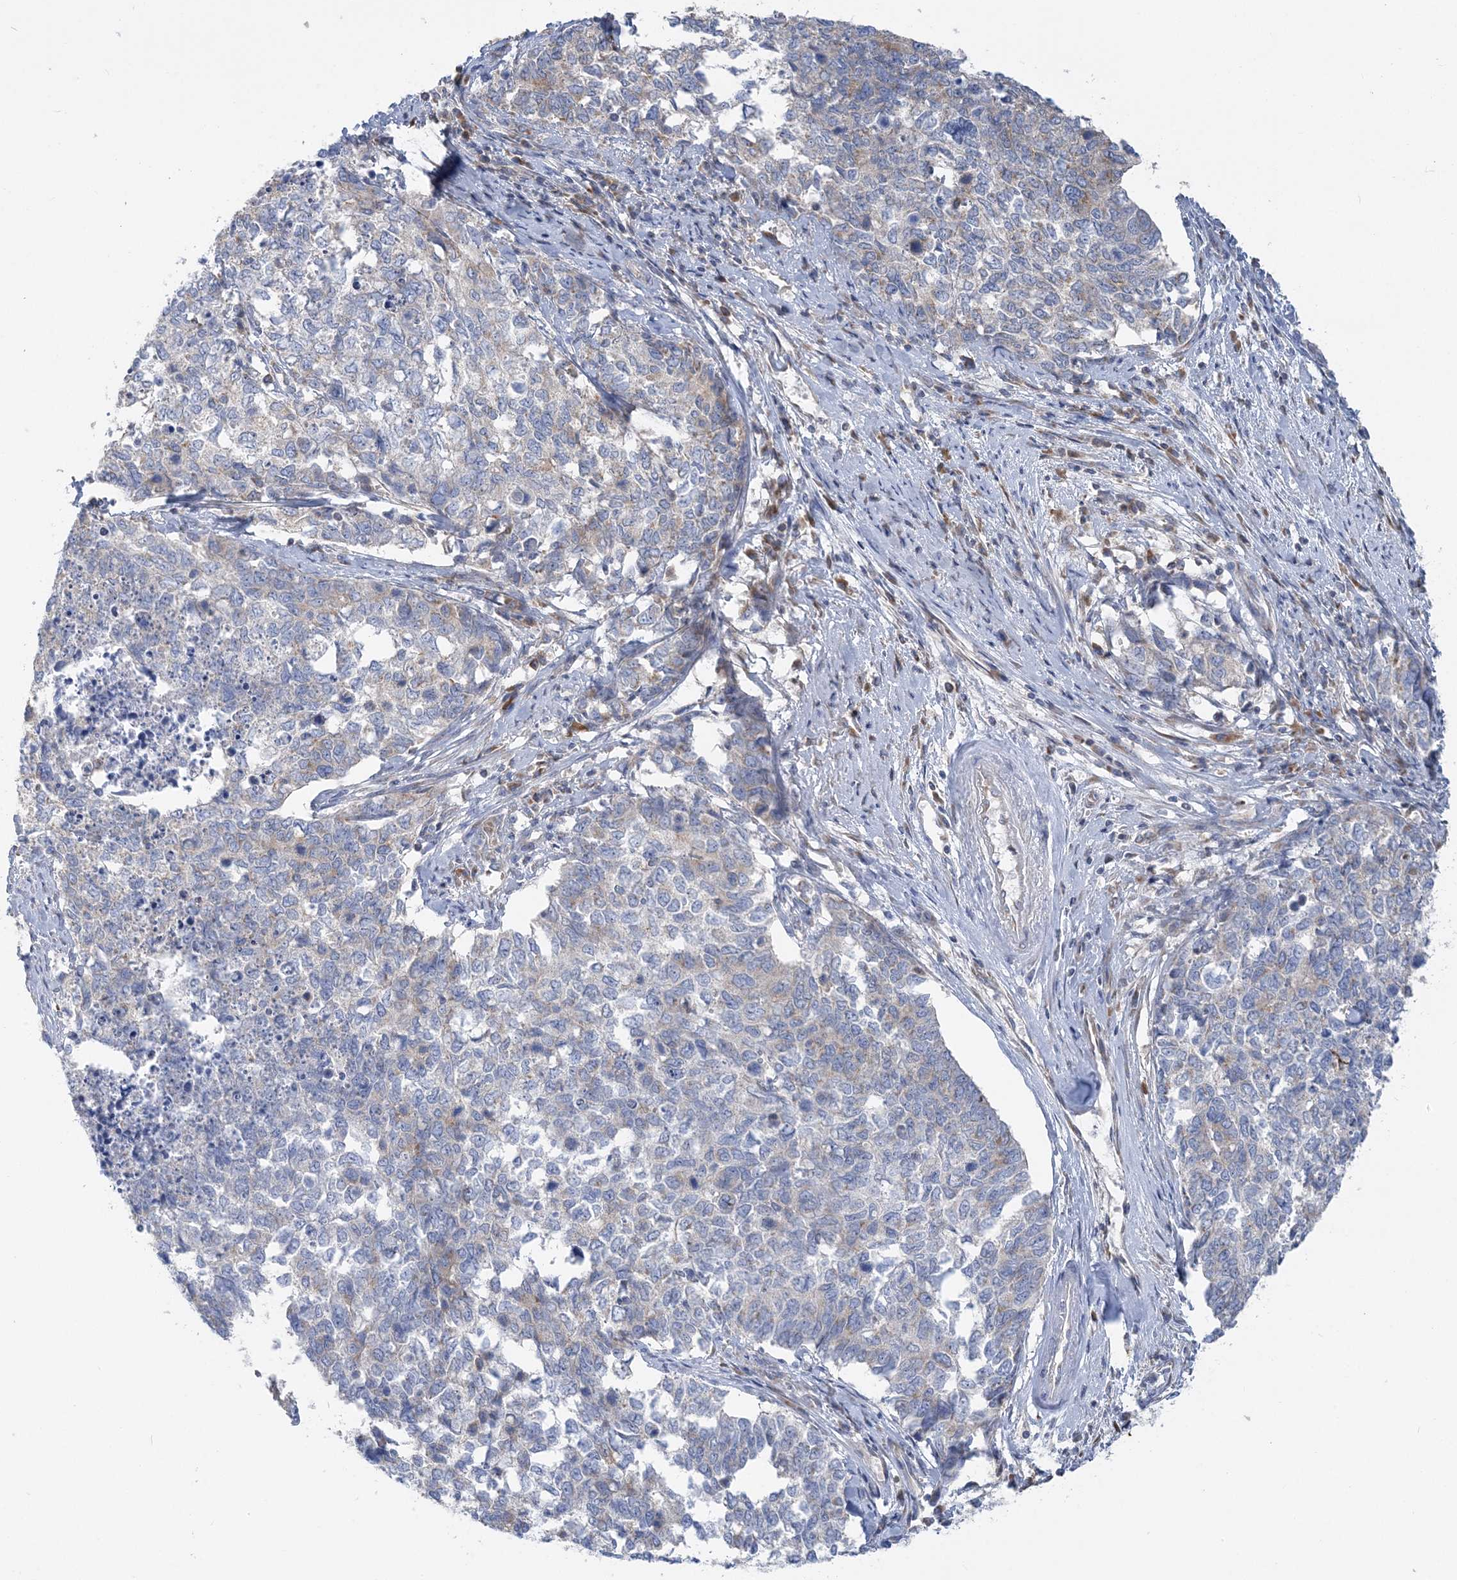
{"staining": {"intensity": "weak", "quantity": "<25%", "location": "cytoplasmic/membranous"}, "tissue": "cervical cancer", "cell_type": "Tumor cells", "image_type": "cancer", "snomed": [{"axis": "morphology", "description": "Squamous cell carcinoma, NOS"}, {"axis": "topography", "description": "Cervix"}], "caption": "DAB (3,3'-diaminobenzidine) immunohistochemical staining of human squamous cell carcinoma (cervical) demonstrates no significant expression in tumor cells. (Brightfield microscopy of DAB (3,3'-diaminobenzidine) IHC at high magnification).", "gene": "FAM114A2", "patient": {"sex": "female", "age": 63}}